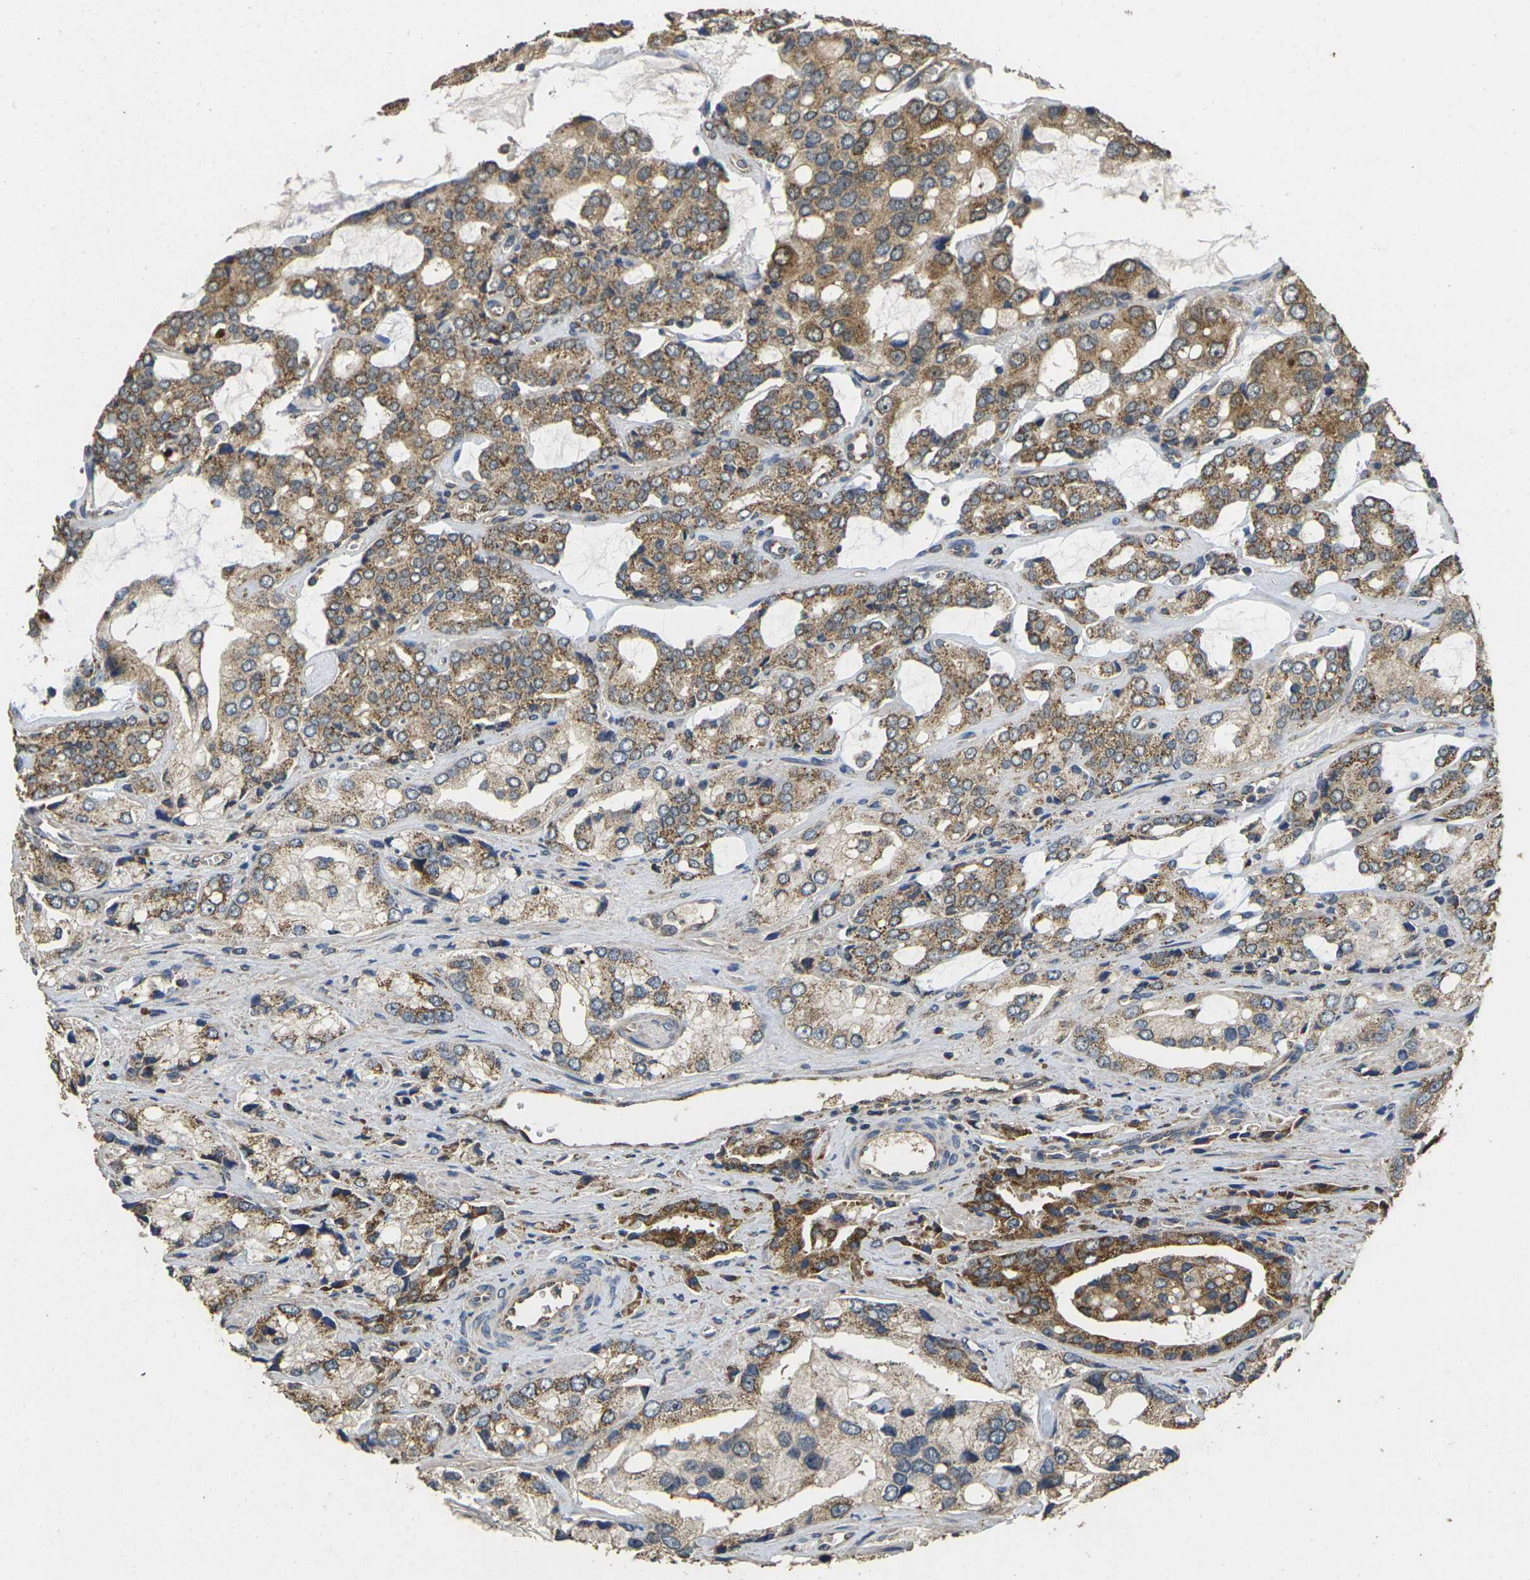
{"staining": {"intensity": "moderate", "quantity": ">75%", "location": "cytoplasmic/membranous"}, "tissue": "prostate cancer", "cell_type": "Tumor cells", "image_type": "cancer", "snomed": [{"axis": "morphology", "description": "Adenocarcinoma, High grade"}, {"axis": "topography", "description": "Prostate"}], "caption": "Prostate high-grade adenocarcinoma stained with DAB IHC reveals medium levels of moderate cytoplasmic/membranous positivity in about >75% of tumor cells.", "gene": "MAPK11", "patient": {"sex": "male", "age": 67}}